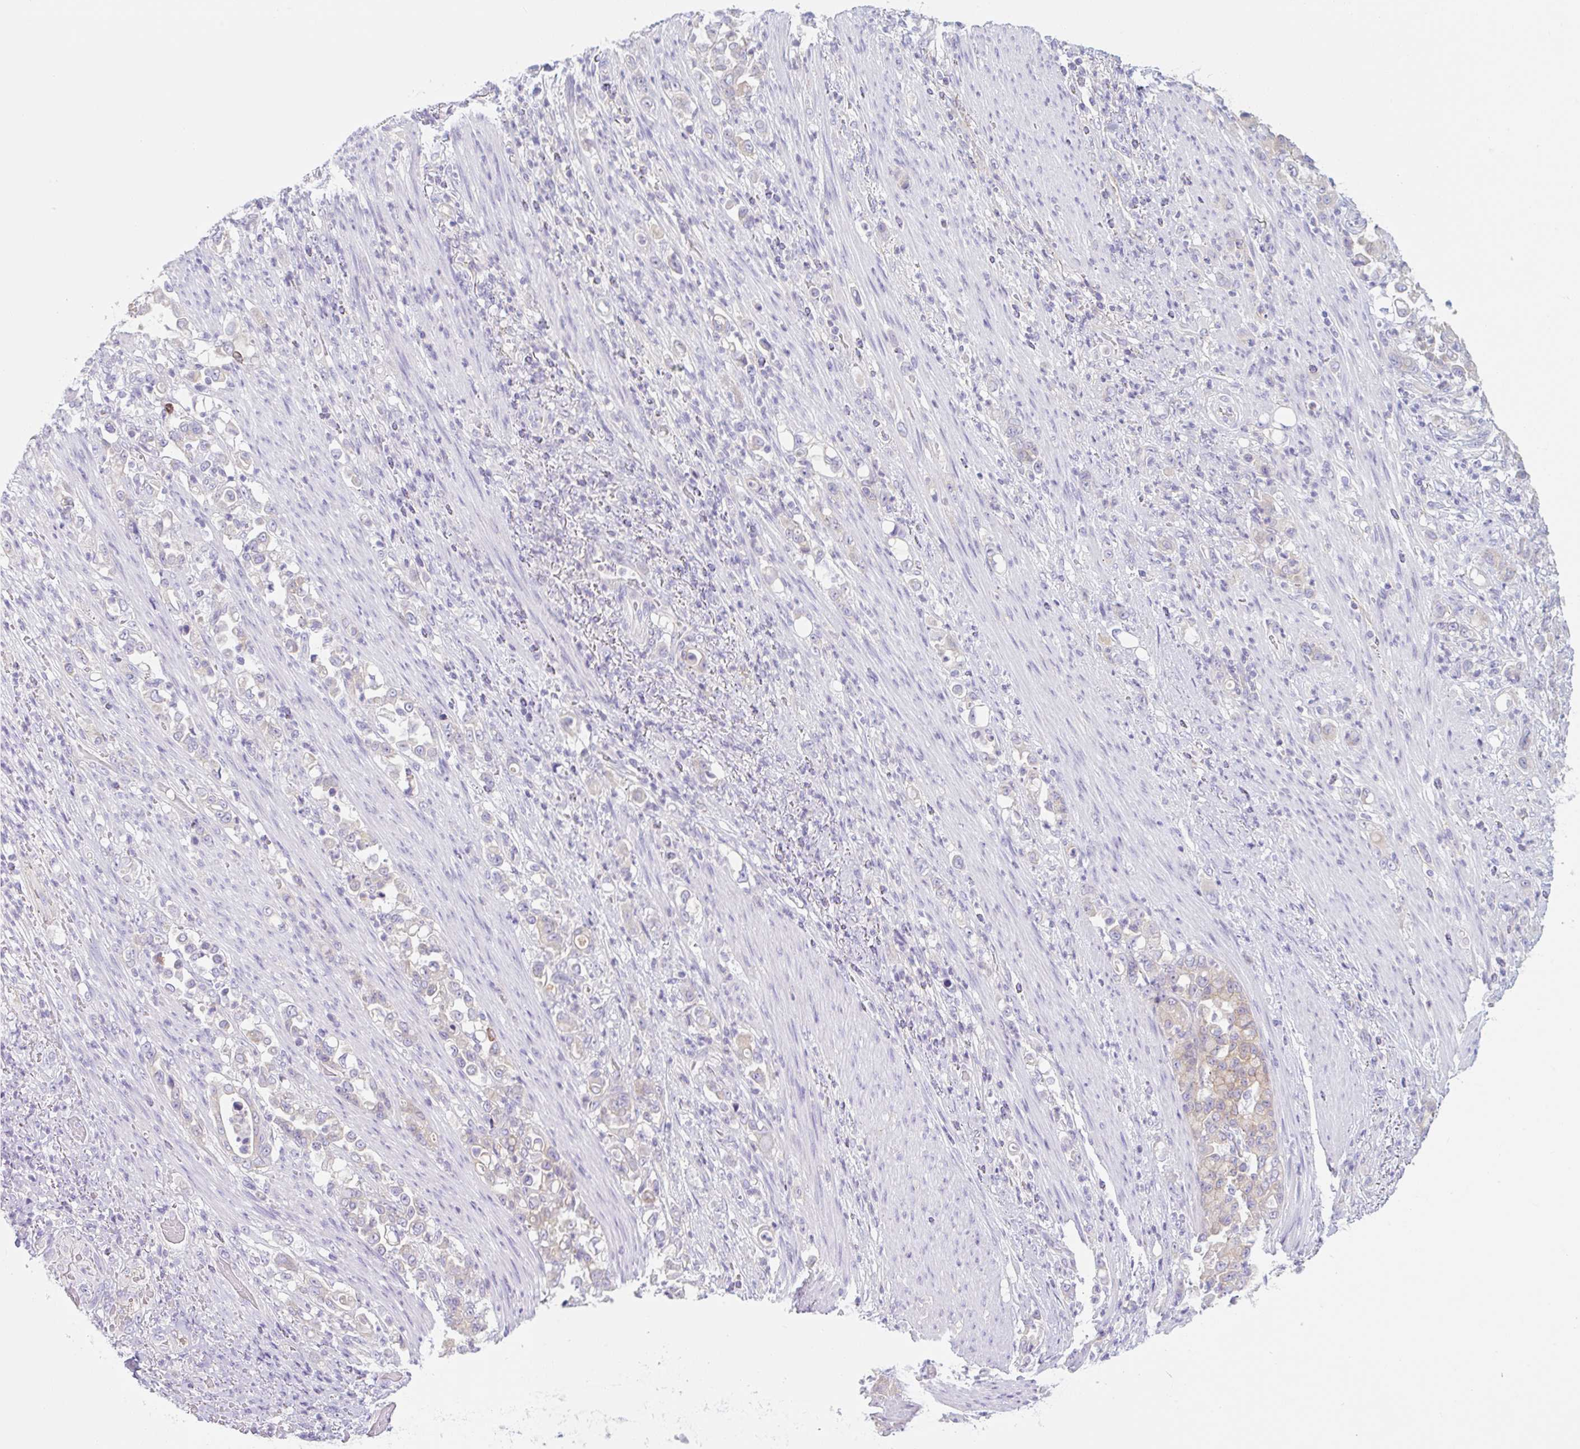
{"staining": {"intensity": "weak", "quantity": "<25%", "location": "cytoplasmic/membranous"}, "tissue": "stomach cancer", "cell_type": "Tumor cells", "image_type": "cancer", "snomed": [{"axis": "morphology", "description": "Normal tissue, NOS"}, {"axis": "morphology", "description": "Adenocarcinoma, NOS"}, {"axis": "topography", "description": "Stomach"}], "caption": "The IHC photomicrograph has no significant expression in tumor cells of adenocarcinoma (stomach) tissue.", "gene": "LYVE1", "patient": {"sex": "female", "age": 79}}